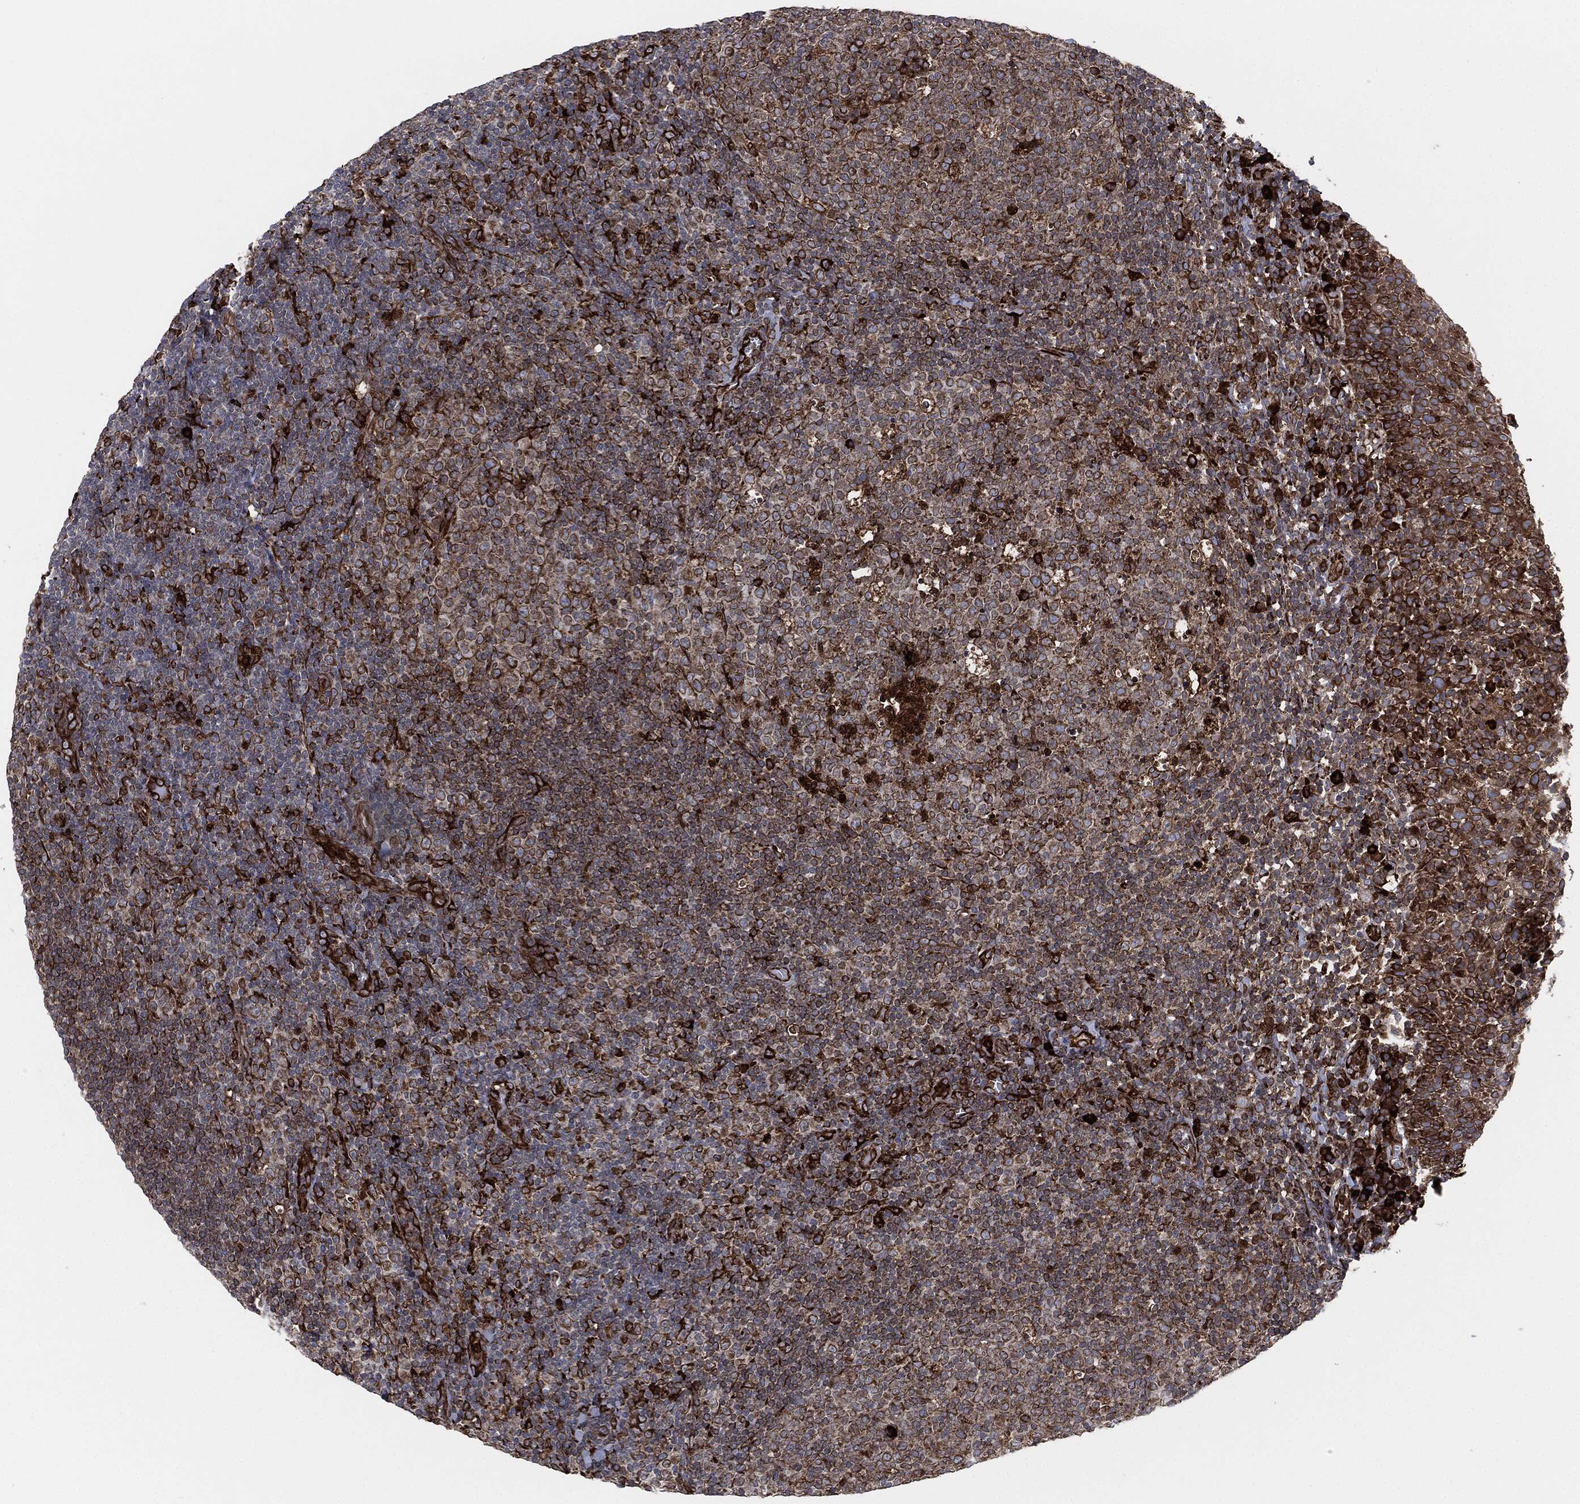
{"staining": {"intensity": "strong", "quantity": "<25%", "location": "cytoplasmic/membranous"}, "tissue": "tonsil", "cell_type": "Germinal center cells", "image_type": "normal", "snomed": [{"axis": "morphology", "description": "Normal tissue, NOS"}, {"axis": "topography", "description": "Tonsil"}], "caption": "Immunohistochemical staining of benign tonsil demonstrates strong cytoplasmic/membranous protein staining in about <25% of germinal center cells.", "gene": "CALR", "patient": {"sex": "female", "age": 5}}